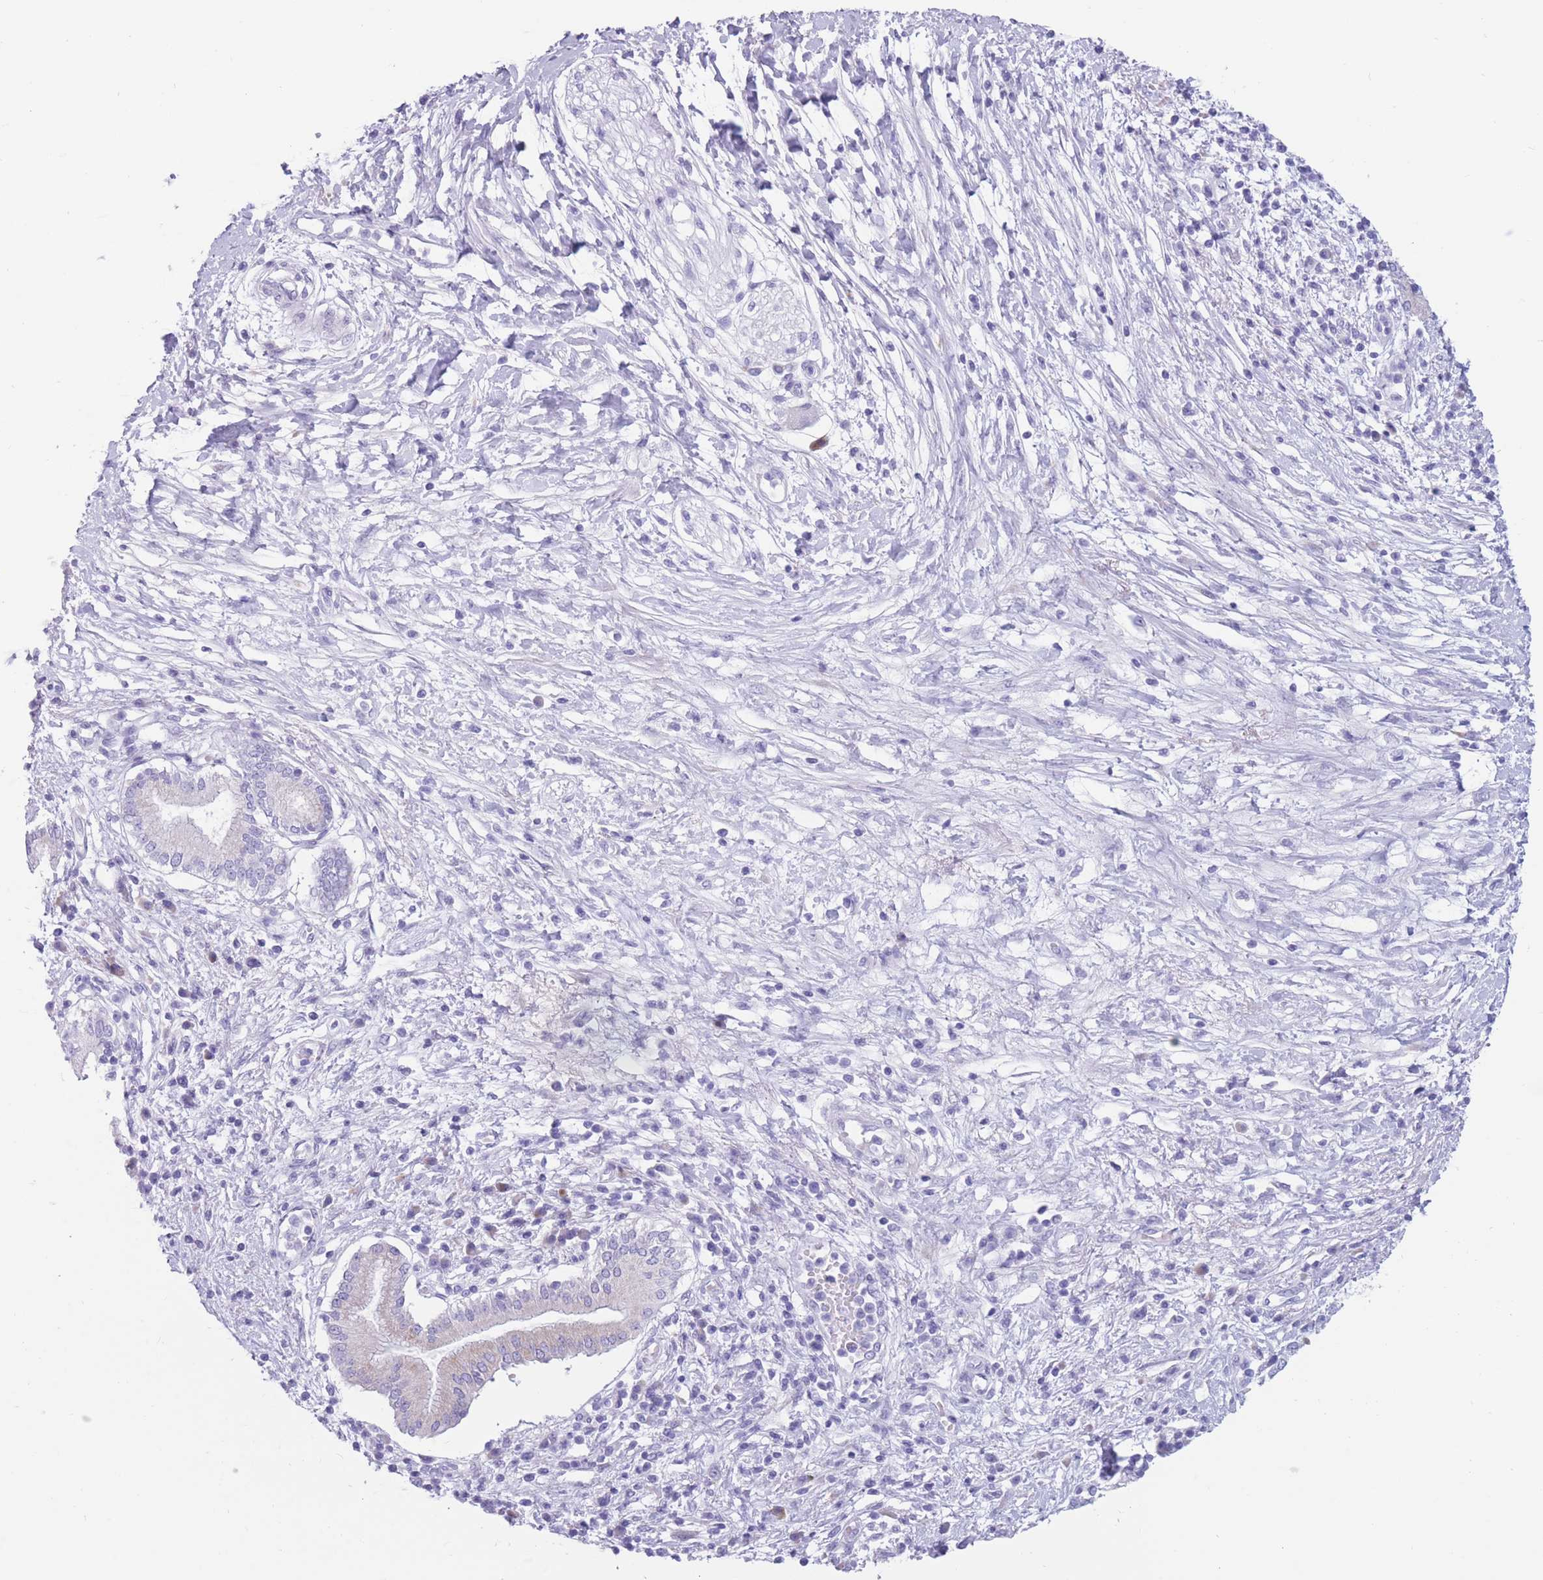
{"staining": {"intensity": "weak", "quantity": "<25%", "location": "cytoplasmic/membranous"}, "tissue": "pancreatic cancer", "cell_type": "Tumor cells", "image_type": "cancer", "snomed": [{"axis": "morphology", "description": "Adenocarcinoma, NOS"}, {"axis": "topography", "description": "Pancreas"}], "caption": "IHC of pancreatic cancer reveals no staining in tumor cells. Brightfield microscopy of IHC stained with DAB (3,3'-diaminobenzidine) (brown) and hematoxylin (blue), captured at high magnification.", "gene": "COL27A1", "patient": {"sex": "male", "age": 68}}